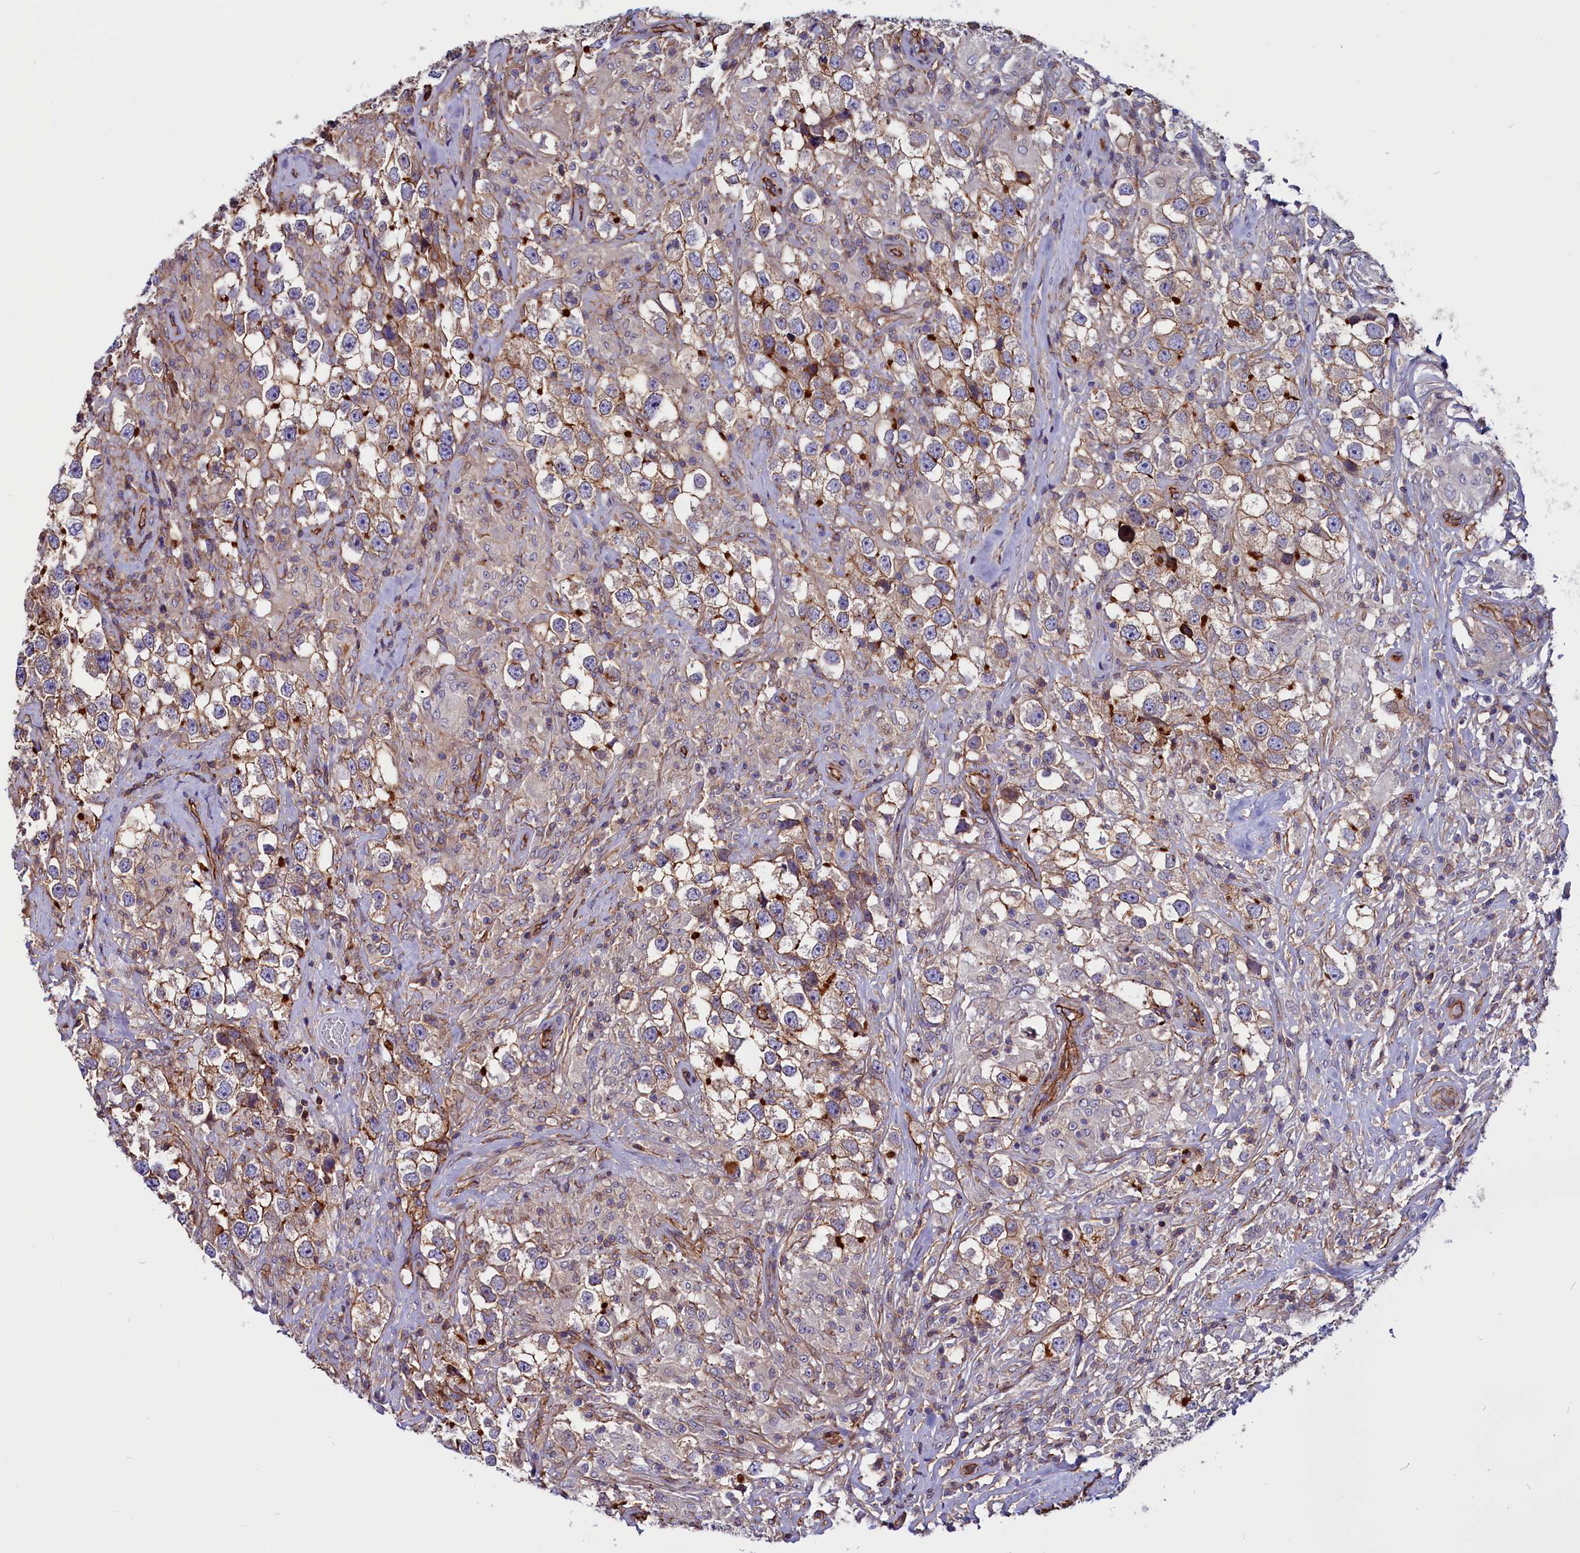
{"staining": {"intensity": "weak", "quantity": "25%-75%", "location": "cytoplasmic/membranous"}, "tissue": "testis cancer", "cell_type": "Tumor cells", "image_type": "cancer", "snomed": [{"axis": "morphology", "description": "Seminoma, NOS"}, {"axis": "topography", "description": "Testis"}], "caption": "About 25%-75% of tumor cells in testis cancer exhibit weak cytoplasmic/membranous protein positivity as visualized by brown immunohistochemical staining.", "gene": "ZNF749", "patient": {"sex": "male", "age": 46}}